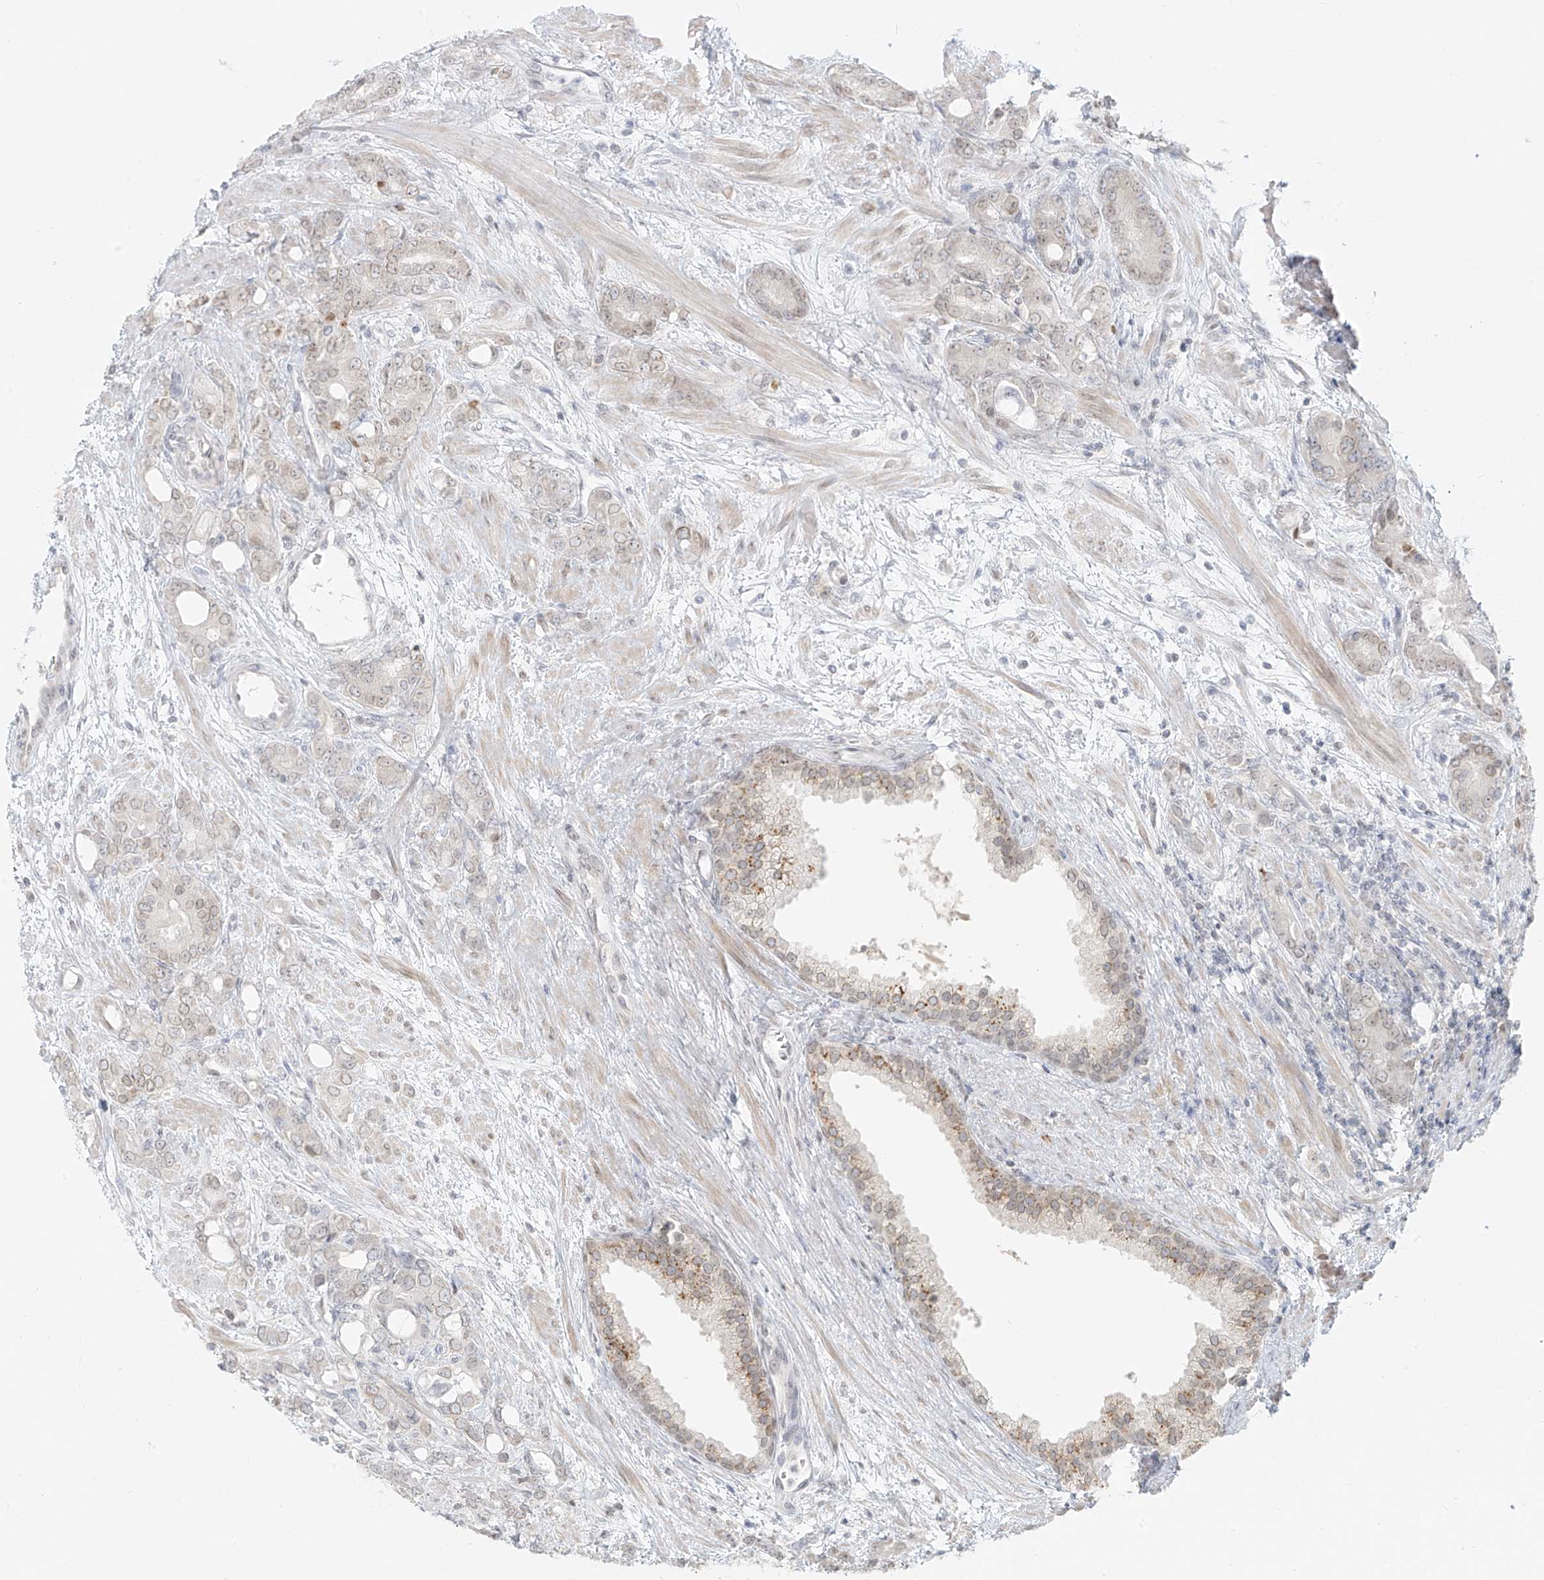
{"staining": {"intensity": "weak", "quantity": "<25%", "location": "nuclear"}, "tissue": "prostate cancer", "cell_type": "Tumor cells", "image_type": "cancer", "snomed": [{"axis": "morphology", "description": "Adenocarcinoma, High grade"}, {"axis": "topography", "description": "Prostate"}], "caption": "Tumor cells are negative for brown protein staining in prostate cancer.", "gene": "OSBPL7", "patient": {"sex": "male", "age": 62}}